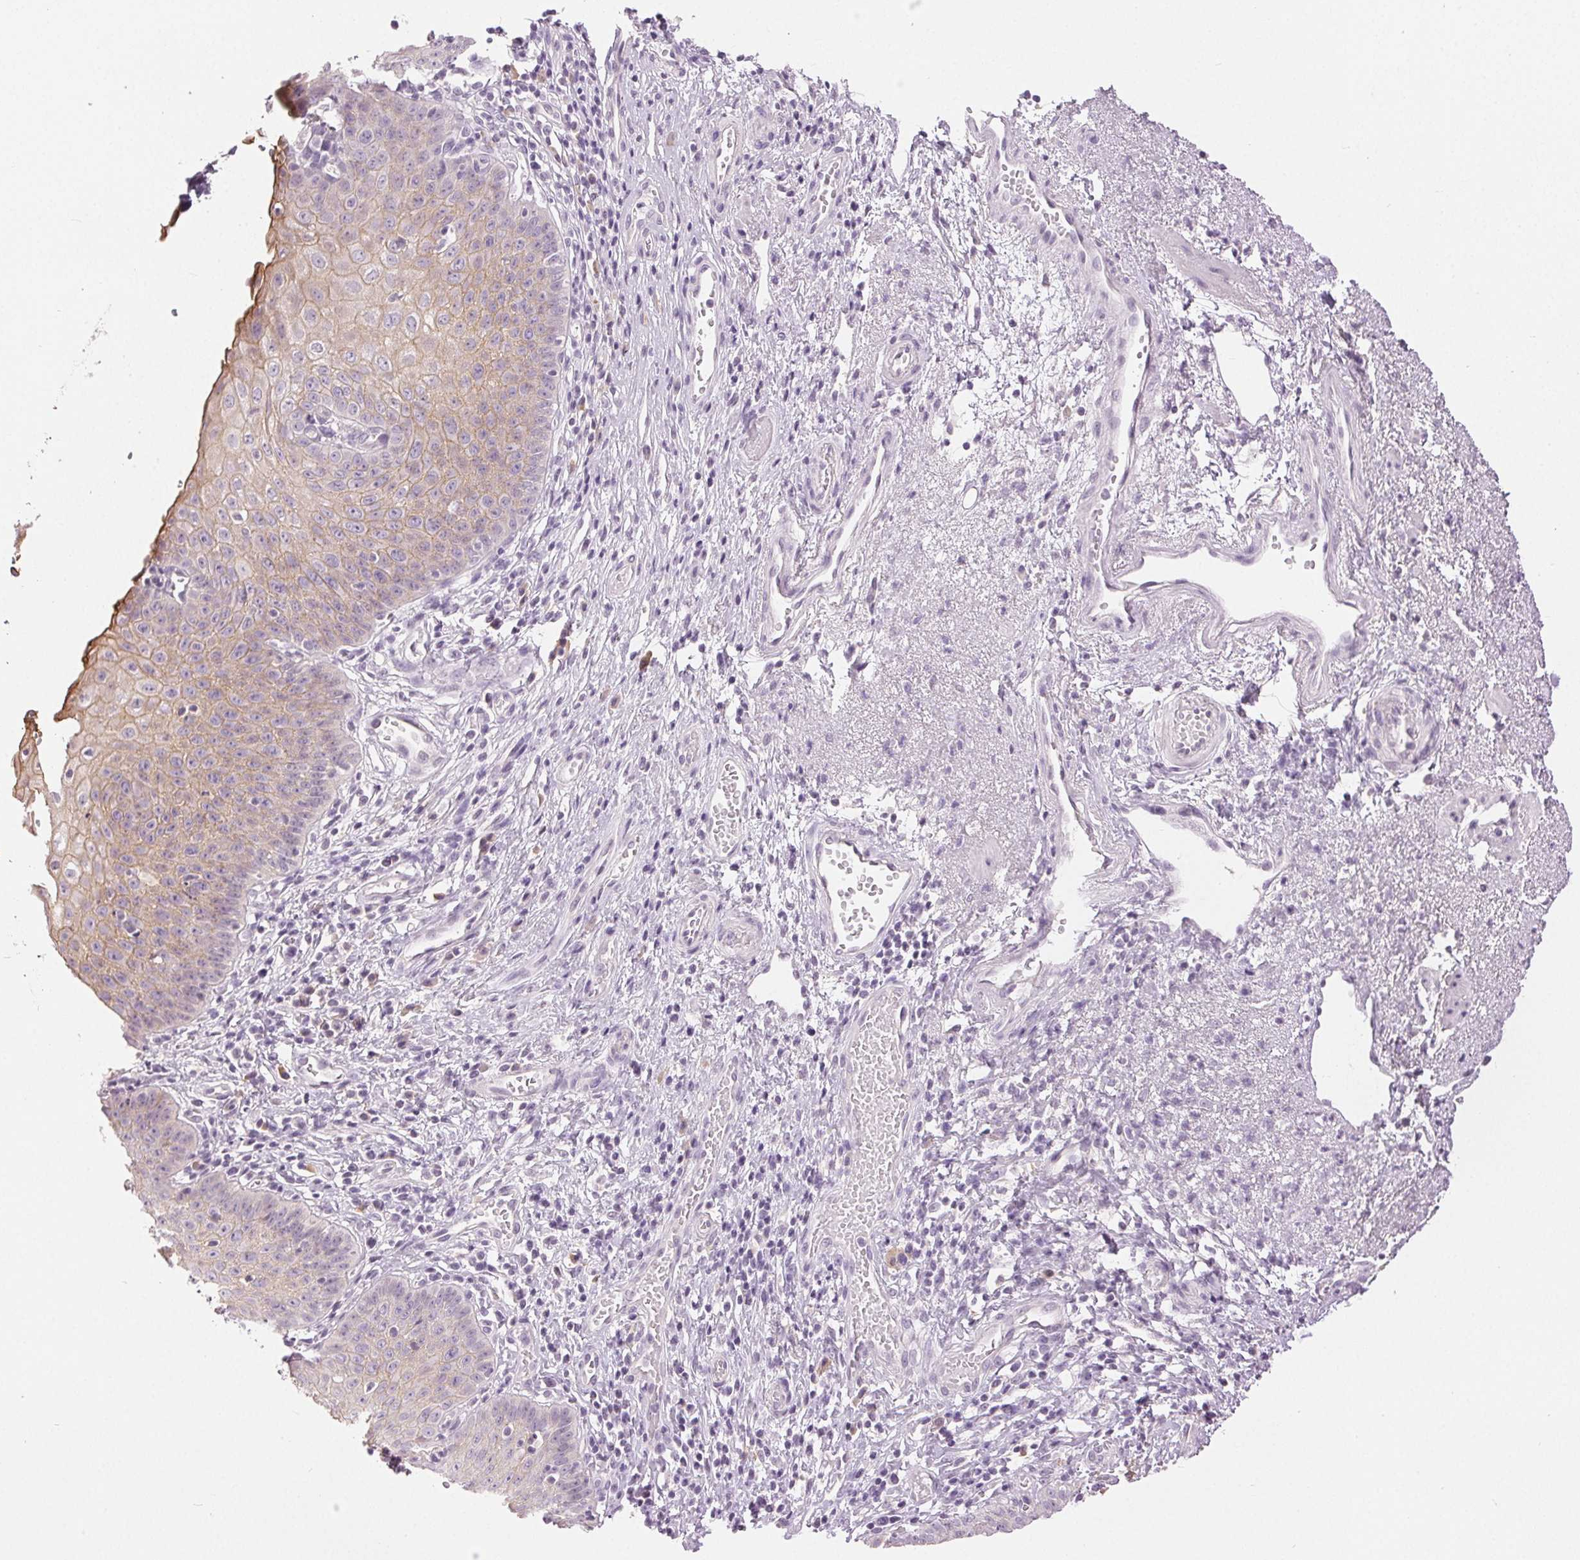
{"staining": {"intensity": "moderate", "quantity": "25%-75%", "location": "cytoplasmic/membranous"}, "tissue": "esophagus", "cell_type": "Squamous epithelial cells", "image_type": "normal", "snomed": [{"axis": "morphology", "description": "Normal tissue, NOS"}, {"axis": "topography", "description": "Esophagus"}], "caption": "The micrograph displays immunohistochemical staining of normal esophagus. There is moderate cytoplasmic/membranous staining is seen in approximately 25%-75% of squamous epithelial cells. (DAB (3,3'-diaminobenzidine) IHC, brown staining for protein, blue staining for nuclei).", "gene": "DSG3", "patient": {"sex": "male", "age": 71}}